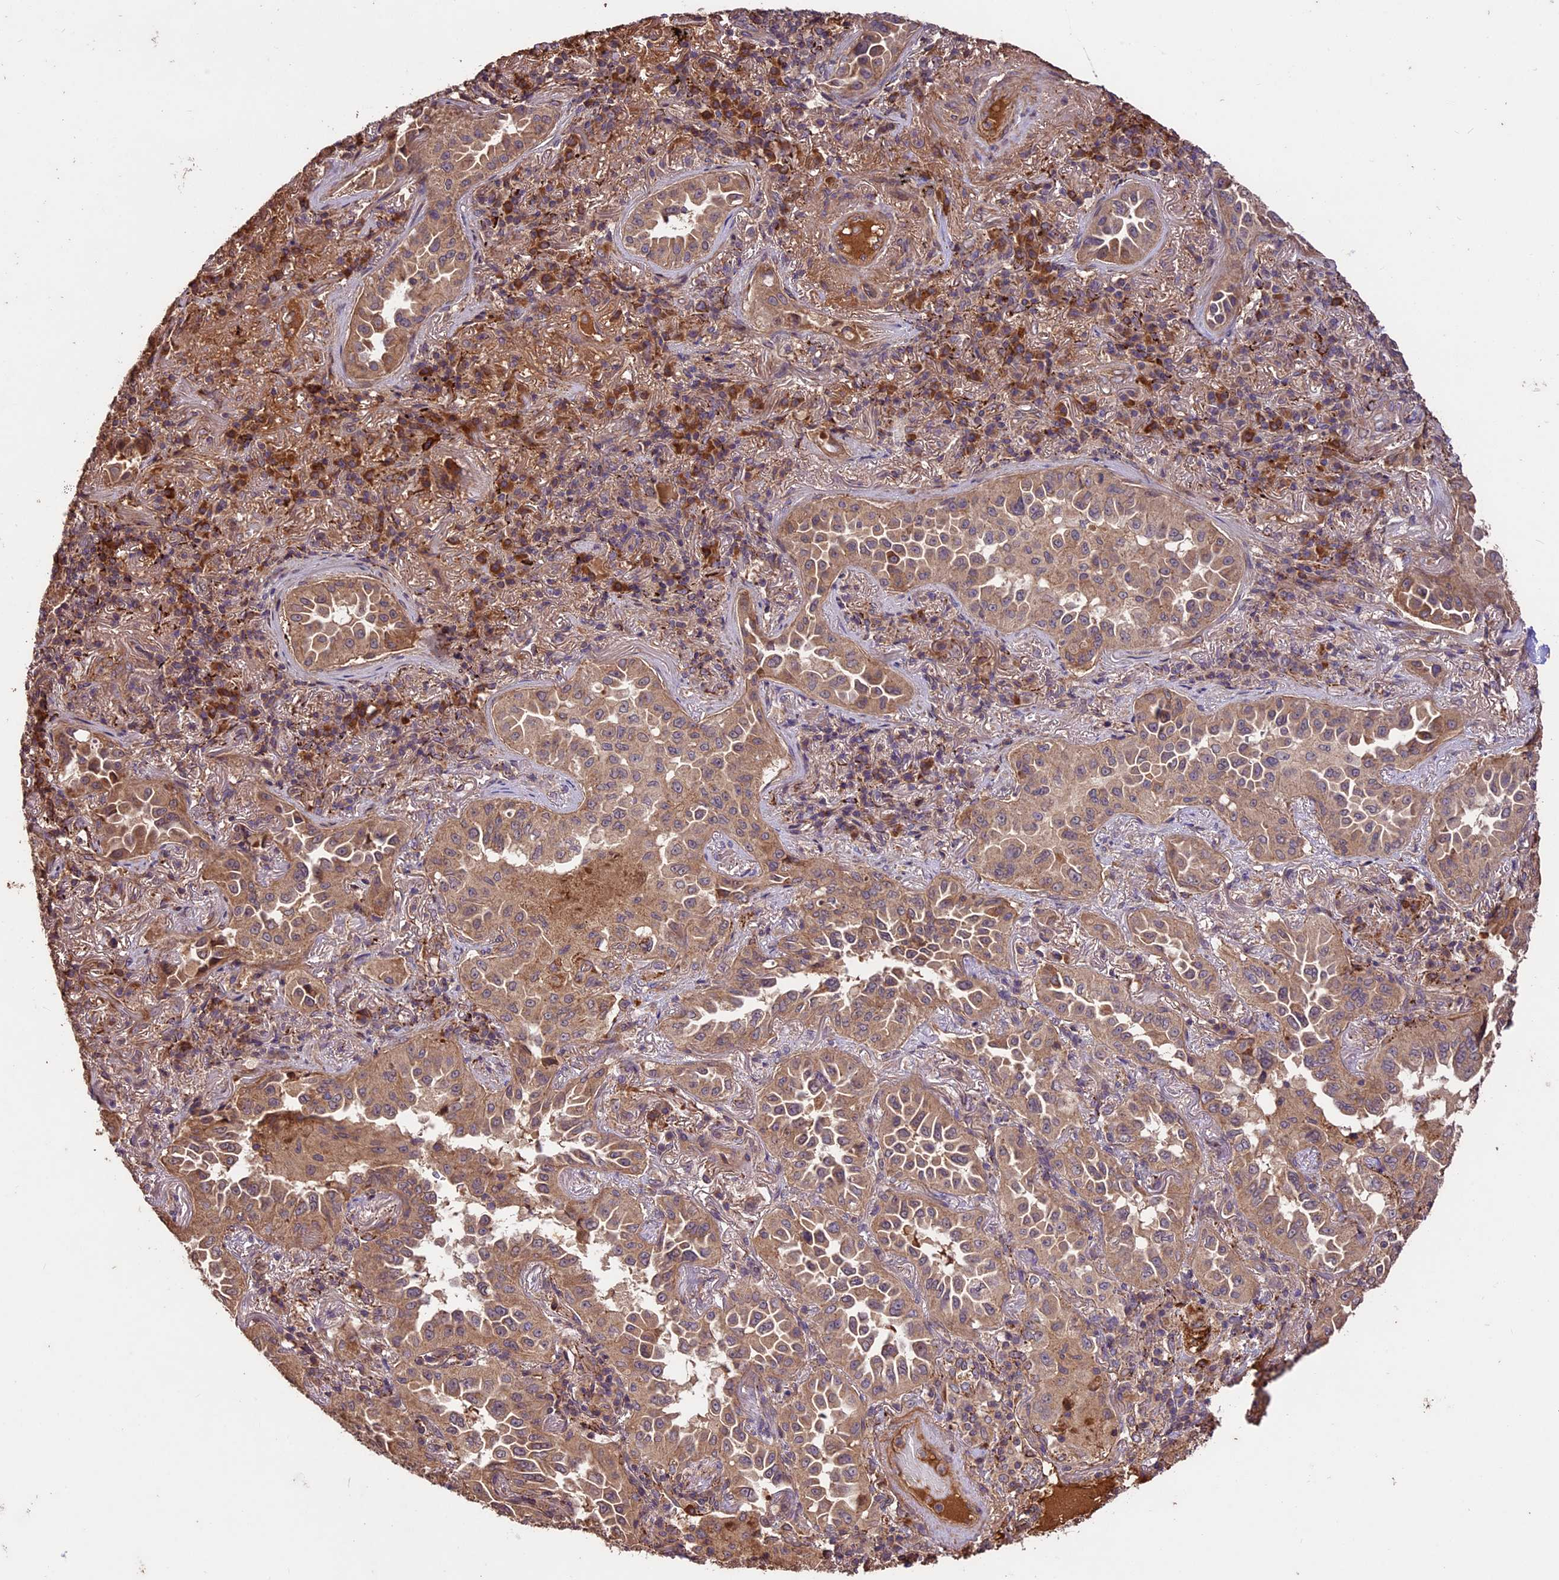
{"staining": {"intensity": "moderate", "quantity": ">75%", "location": "cytoplasmic/membranous"}, "tissue": "lung cancer", "cell_type": "Tumor cells", "image_type": "cancer", "snomed": [{"axis": "morphology", "description": "Adenocarcinoma, NOS"}, {"axis": "topography", "description": "Lung"}], "caption": "A medium amount of moderate cytoplasmic/membranous staining is identified in about >75% of tumor cells in lung cancer (adenocarcinoma) tissue.", "gene": "CRLF1", "patient": {"sex": "female", "age": 69}}